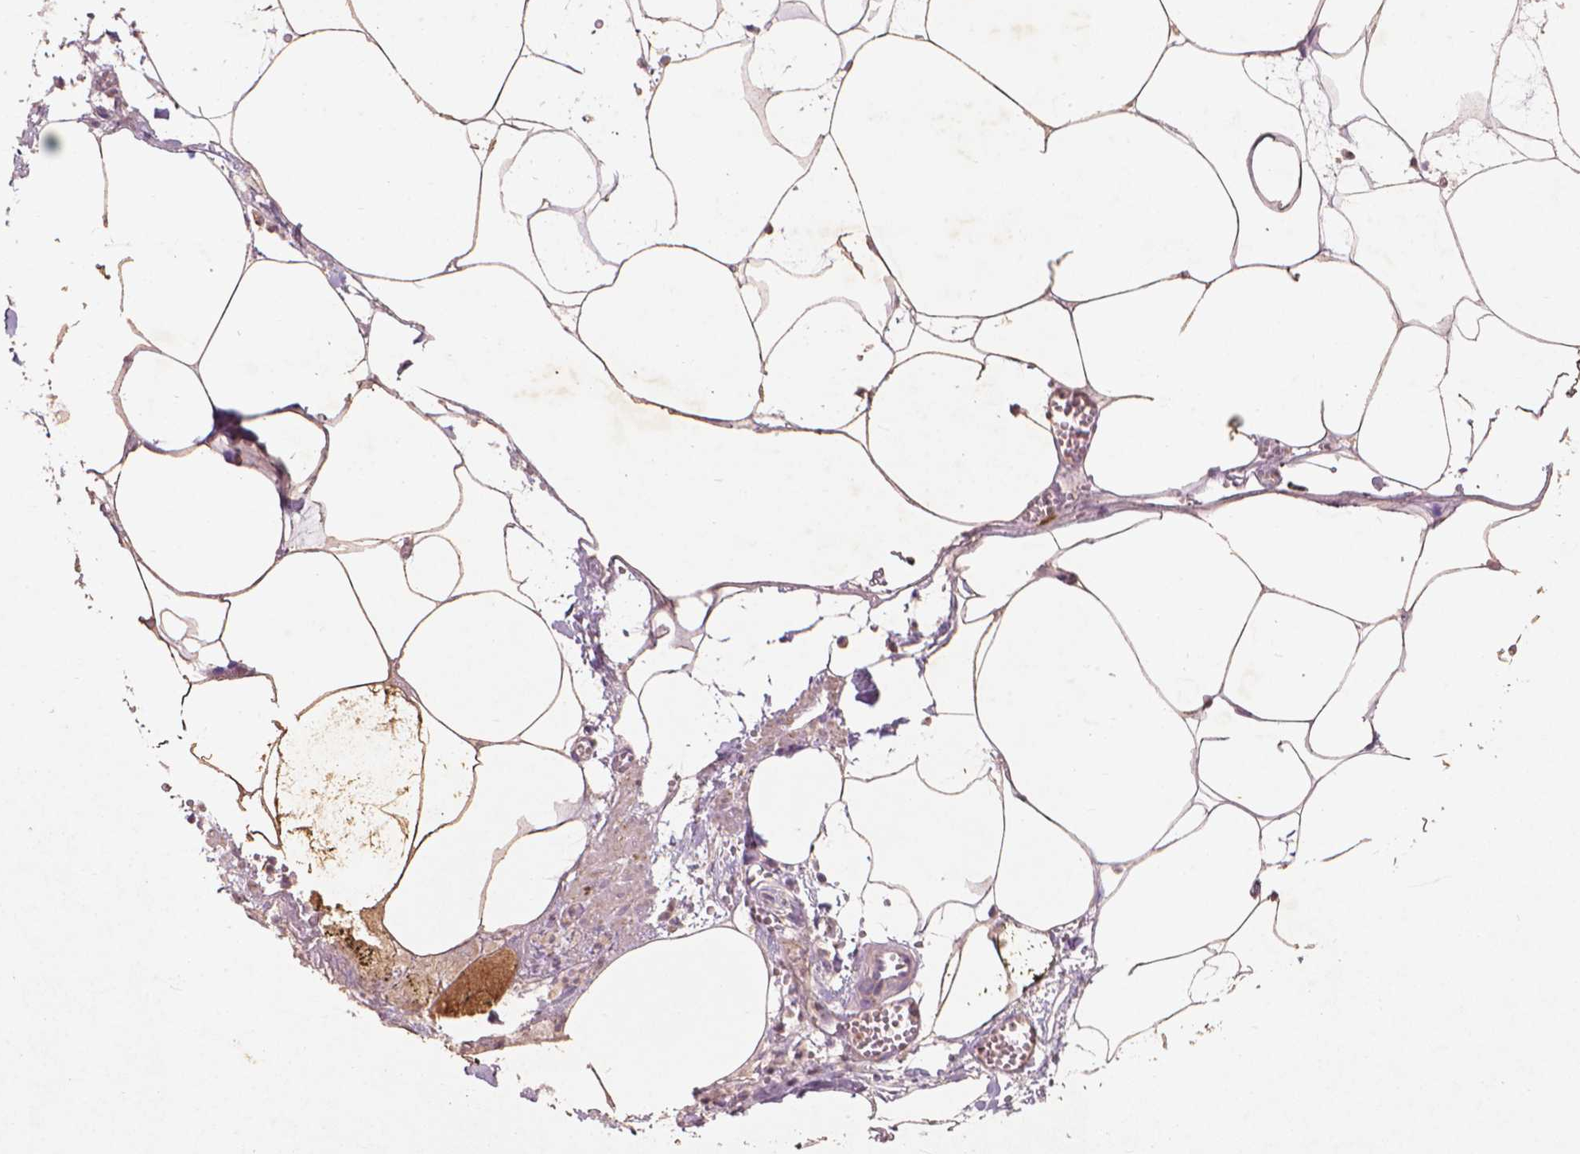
{"staining": {"intensity": "weak", "quantity": ">75%", "location": "cytoplasmic/membranous"}, "tissue": "adipose tissue", "cell_type": "Adipocytes", "image_type": "normal", "snomed": [{"axis": "morphology", "description": "Normal tissue, NOS"}, {"axis": "topography", "description": "Adipose tissue"}, {"axis": "topography", "description": "Pancreas"}, {"axis": "topography", "description": "Peripheral nerve tissue"}], "caption": "Immunohistochemistry of normal human adipose tissue displays low levels of weak cytoplasmic/membranous positivity in about >75% of adipocytes. The staining is performed using DAB brown chromogen to label protein expression. The nuclei are counter-stained blue using hematoxylin.", "gene": "NLRX1", "patient": {"sex": "female", "age": 58}}